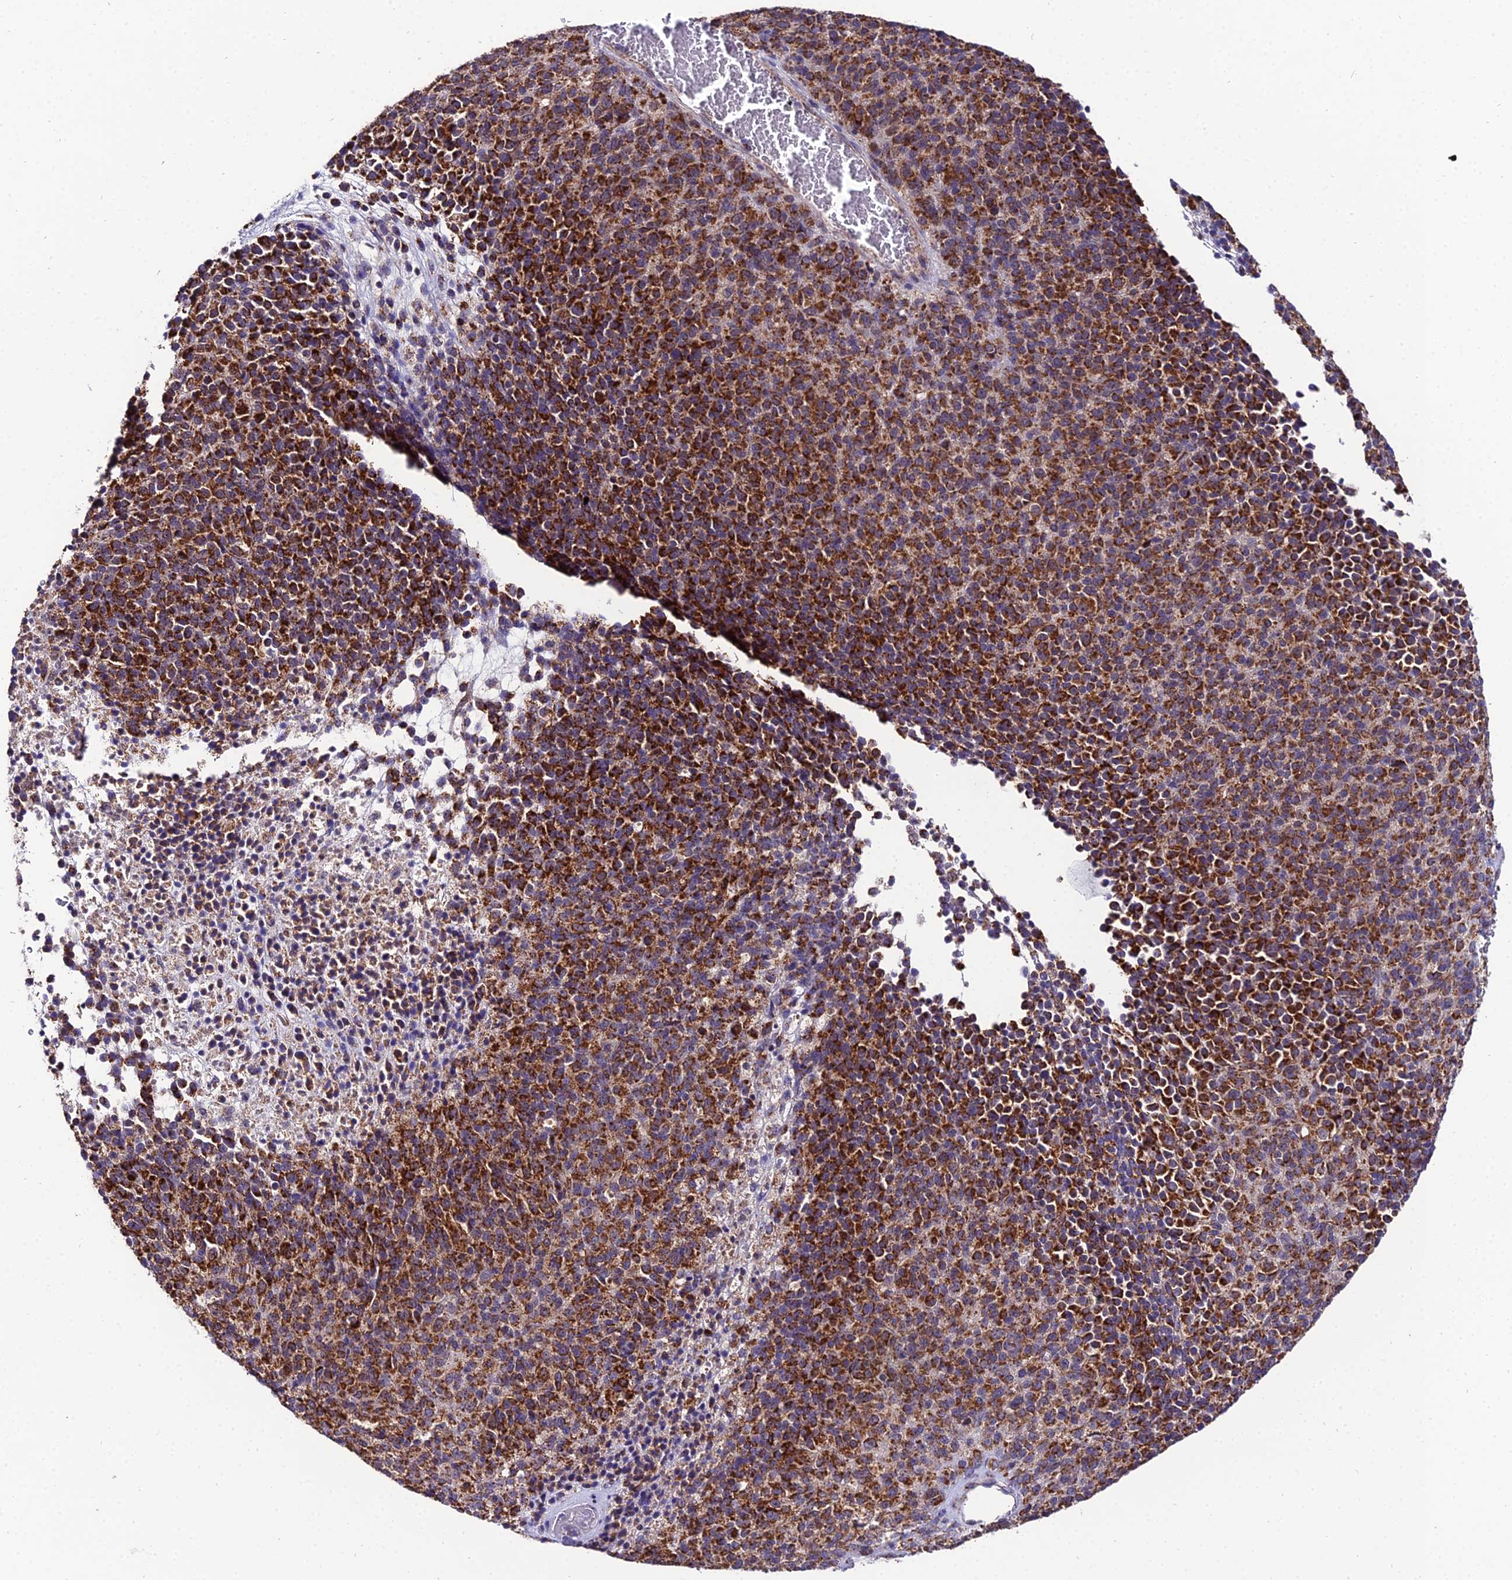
{"staining": {"intensity": "strong", "quantity": ">75%", "location": "cytoplasmic/membranous"}, "tissue": "melanoma", "cell_type": "Tumor cells", "image_type": "cancer", "snomed": [{"axis": "morphology", "description": "Malignant melanoma, Metastatic site"}, {"axis": "topography", "description": "Brain"}], "caption": "DAB immunohistochemical staining of malignant melanoma (metastatic site) demonstrates strong cytoplasmic/membranous protein staining in approximately >75% of tumor cells.", "gene": "PSMD2", "patient": {"sex": "female", "age": 56}}